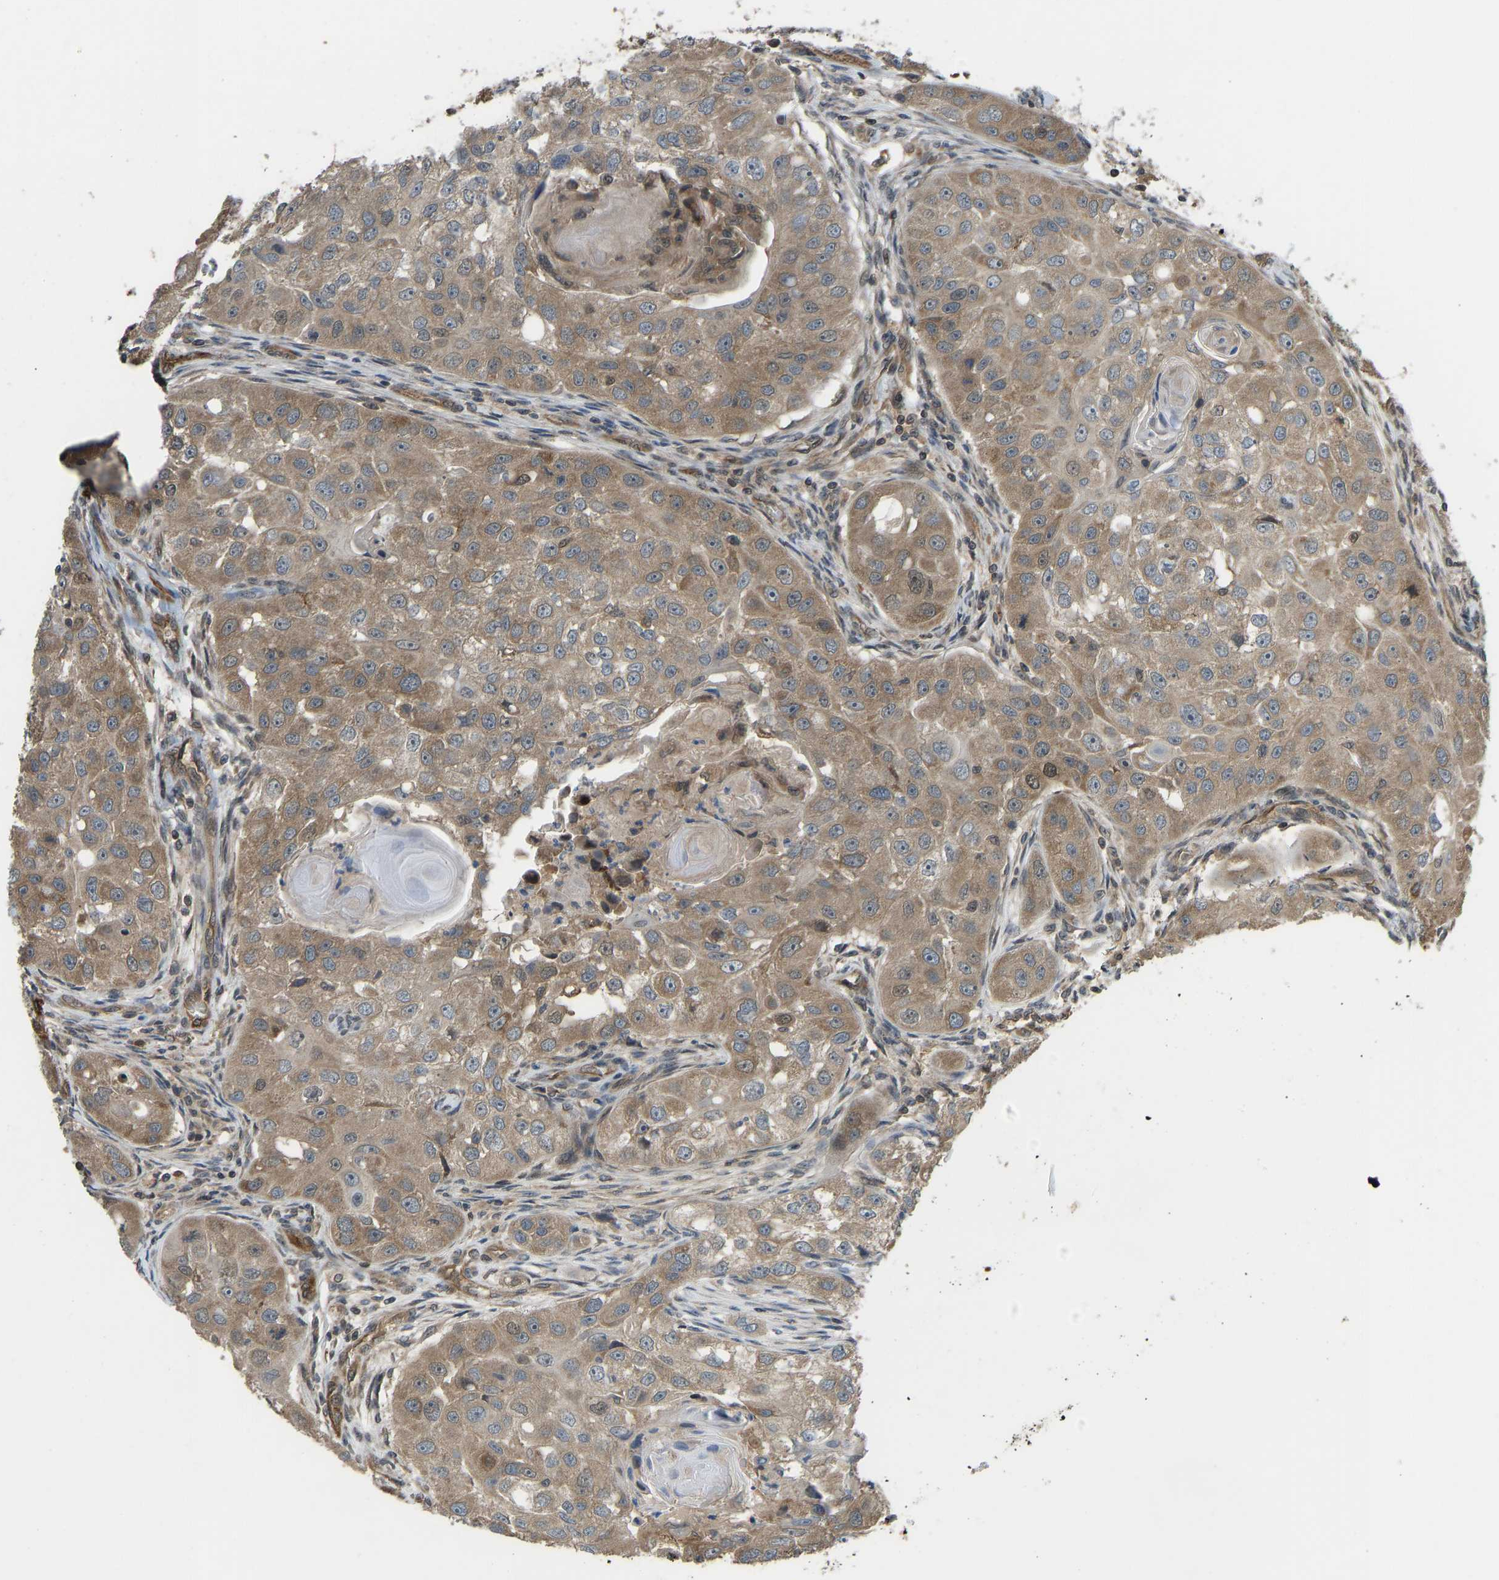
{"staining": {"intensity": "moderate", "quantity": ">75%", "location": "cytoplasmic/membranous"}, "tissue": "head and neck cancer", "cell_type": "Tumor cells", "image_type": "cancer", "snomed": [{"axis": "morphology", "description": "Normal tissue, NOS"}, {"axis": "morphology", "description": "Squamous cell carcinoma, NOS"}, {"axis": "topography", "description": "Skeletal muscle"}, {"axis": "topography", "description": "Head-Neck"}], "caption": "Brown immunohistochemical staining in head and neck cancer displays moderate cytoplasmic/membranous expression in about >75% of tumor cells.", "gene": "CCT8", "patient": {"sex": "male", "age": 51}}